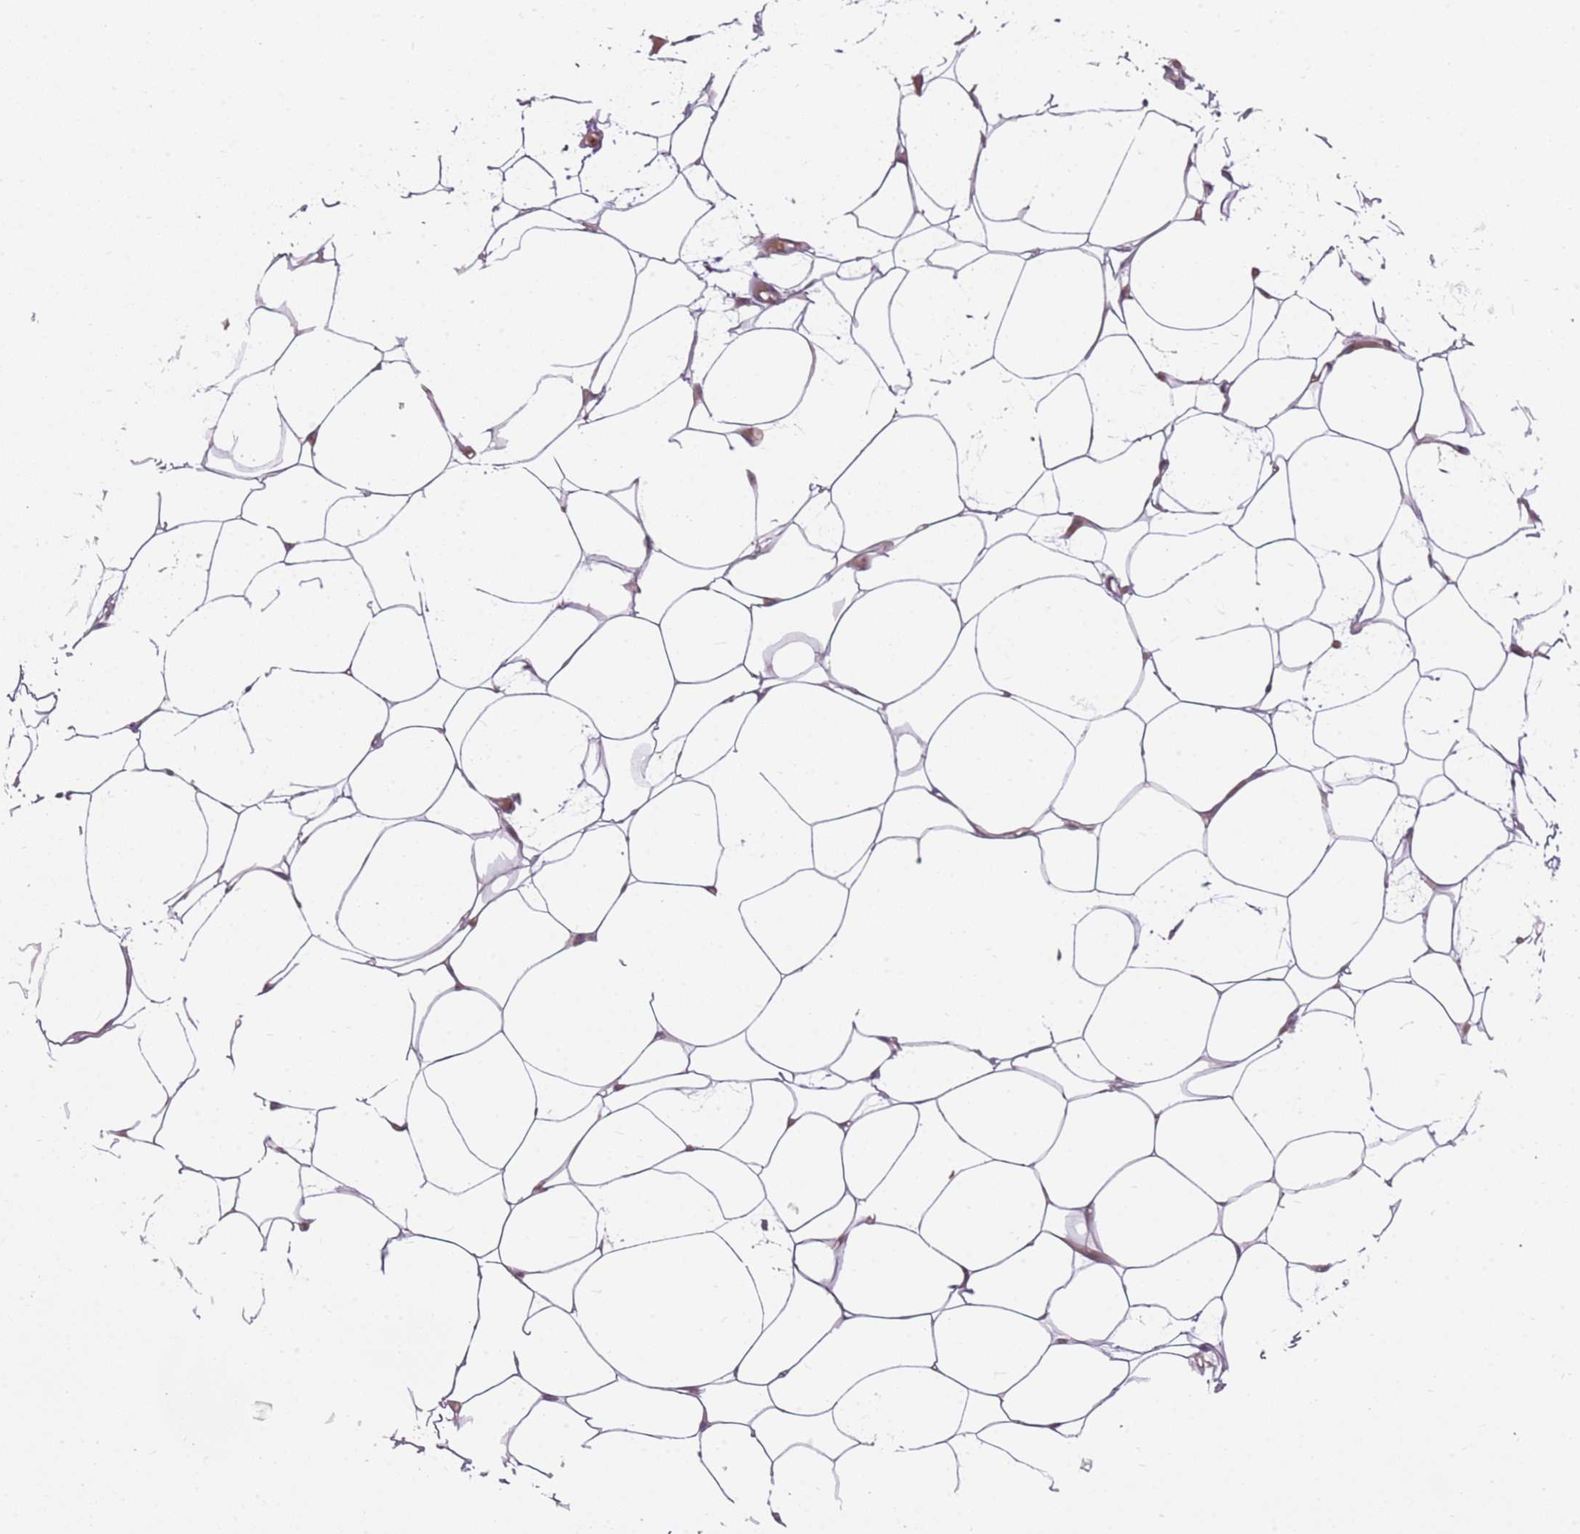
{"staining": {"intensity": "moderate", "quantity": ">75%", "location": "cytoplasmic/membranous"}, "tissue": "adipose tissue", "cell_type": "Adipocytes", "image_type": "normal", "snomed": [{"axis": "morphology", "description": "Normal tissue, NOS"}, {"axis": "topography", "description": "Breast"}], "caption": "Adipocytes display moderate cytoplasmic/membranous positivity in approximately >75% of cells in normal adipose tissue.", "gene": "SPAG4", "patient": {"sex": "female", "age": 23}}